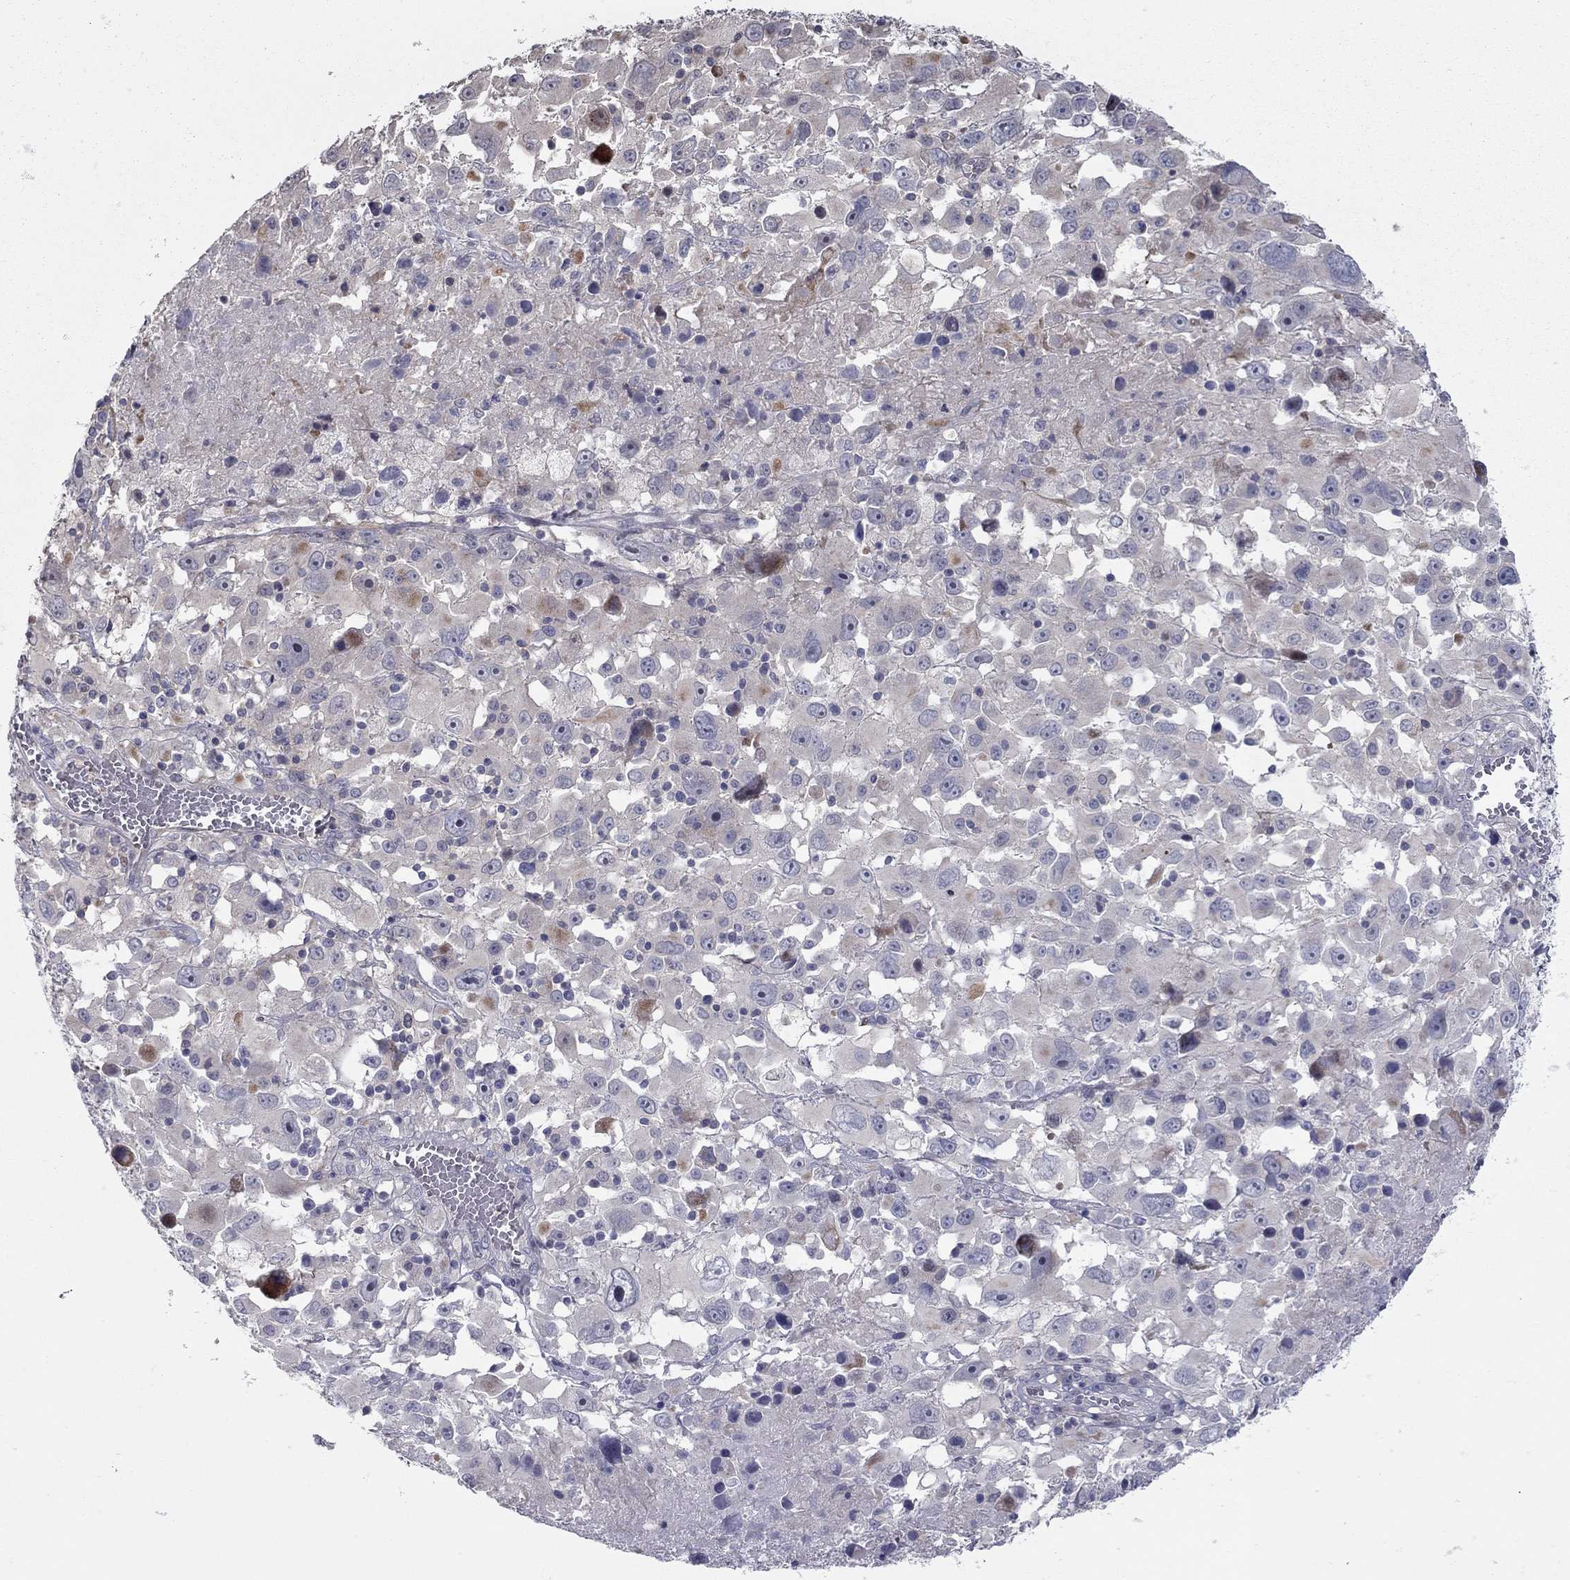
{"staining": {"intensity": "negative", "quantity": "none", "location": "none"}, "tissue": "melanoma", "cell_type": "Tumor cells", "image_type": "cancer", "snomed": [{"axis": "morphology", "description": "Malignant melanoma, Metastatic site"}, {"axis": "topography", "description": "Soft tissue"}], "caption": "IHC micrograph of human malignant melanoma (metastatic site) stained for a protein (brown), which shows no expression in tumor cells. (DAB immunohistochemistry (IHC) with hematoxylin counter stain).", "gene": "DUSP7", "patient": {"sex": "male", "age": 50}}